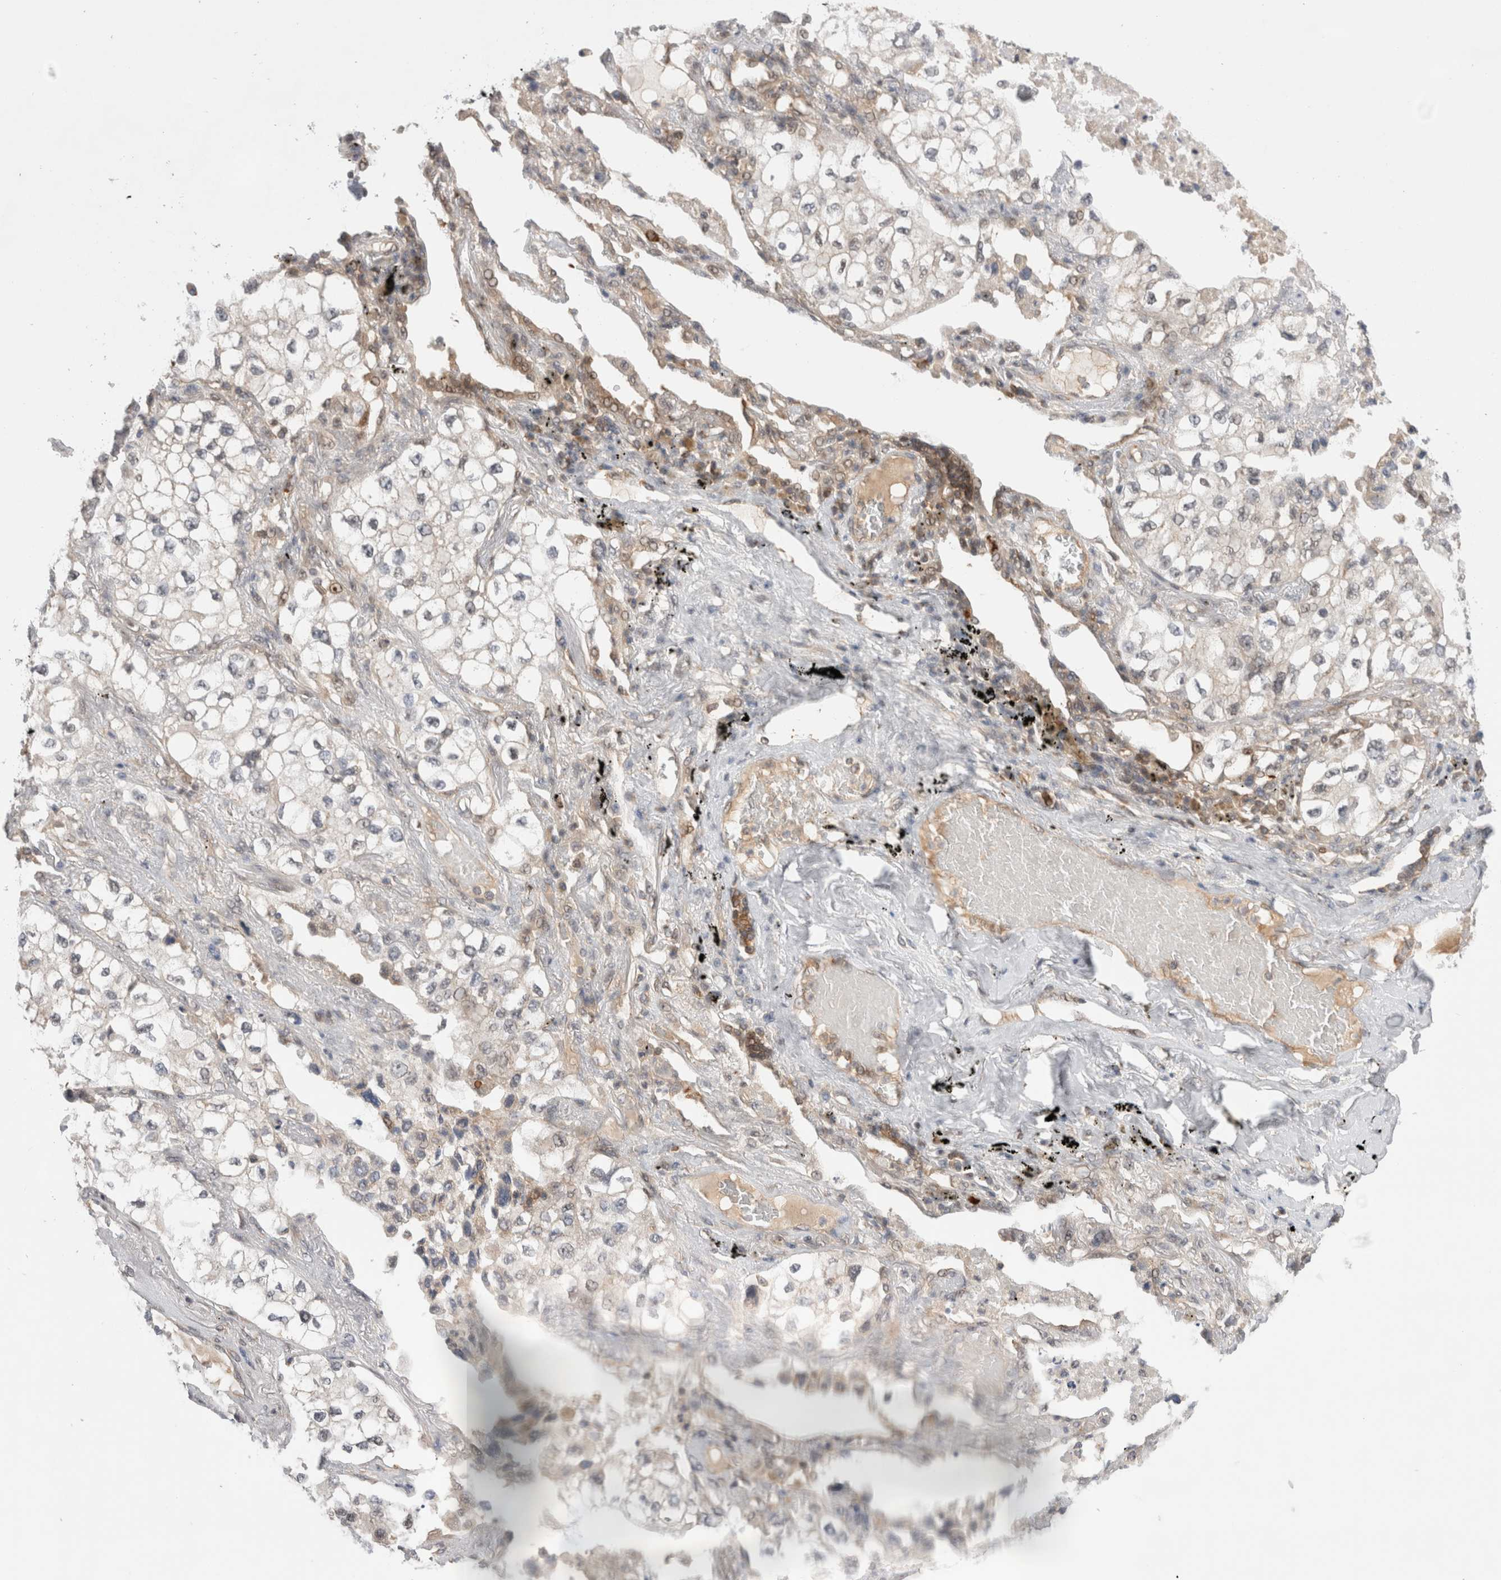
{"staining": {"intensity": "negative", "quantity": "none", "location": "none"}, "tissue": "lung cancer", "cell_type": "Tumor cells", "image_type": "cancer", "snomed": [{"axis": "morphology", "description": "Adenocarcinoma, NOS"}, {"axis": "topography", "description": "Lung"}], "caption": "This is an immunohistochemistry (IHC) image of human lung cancer. There is no expression in tumor cells.", "gene": "NFKB1", "patient": {"sex": "male", "age": 63}}